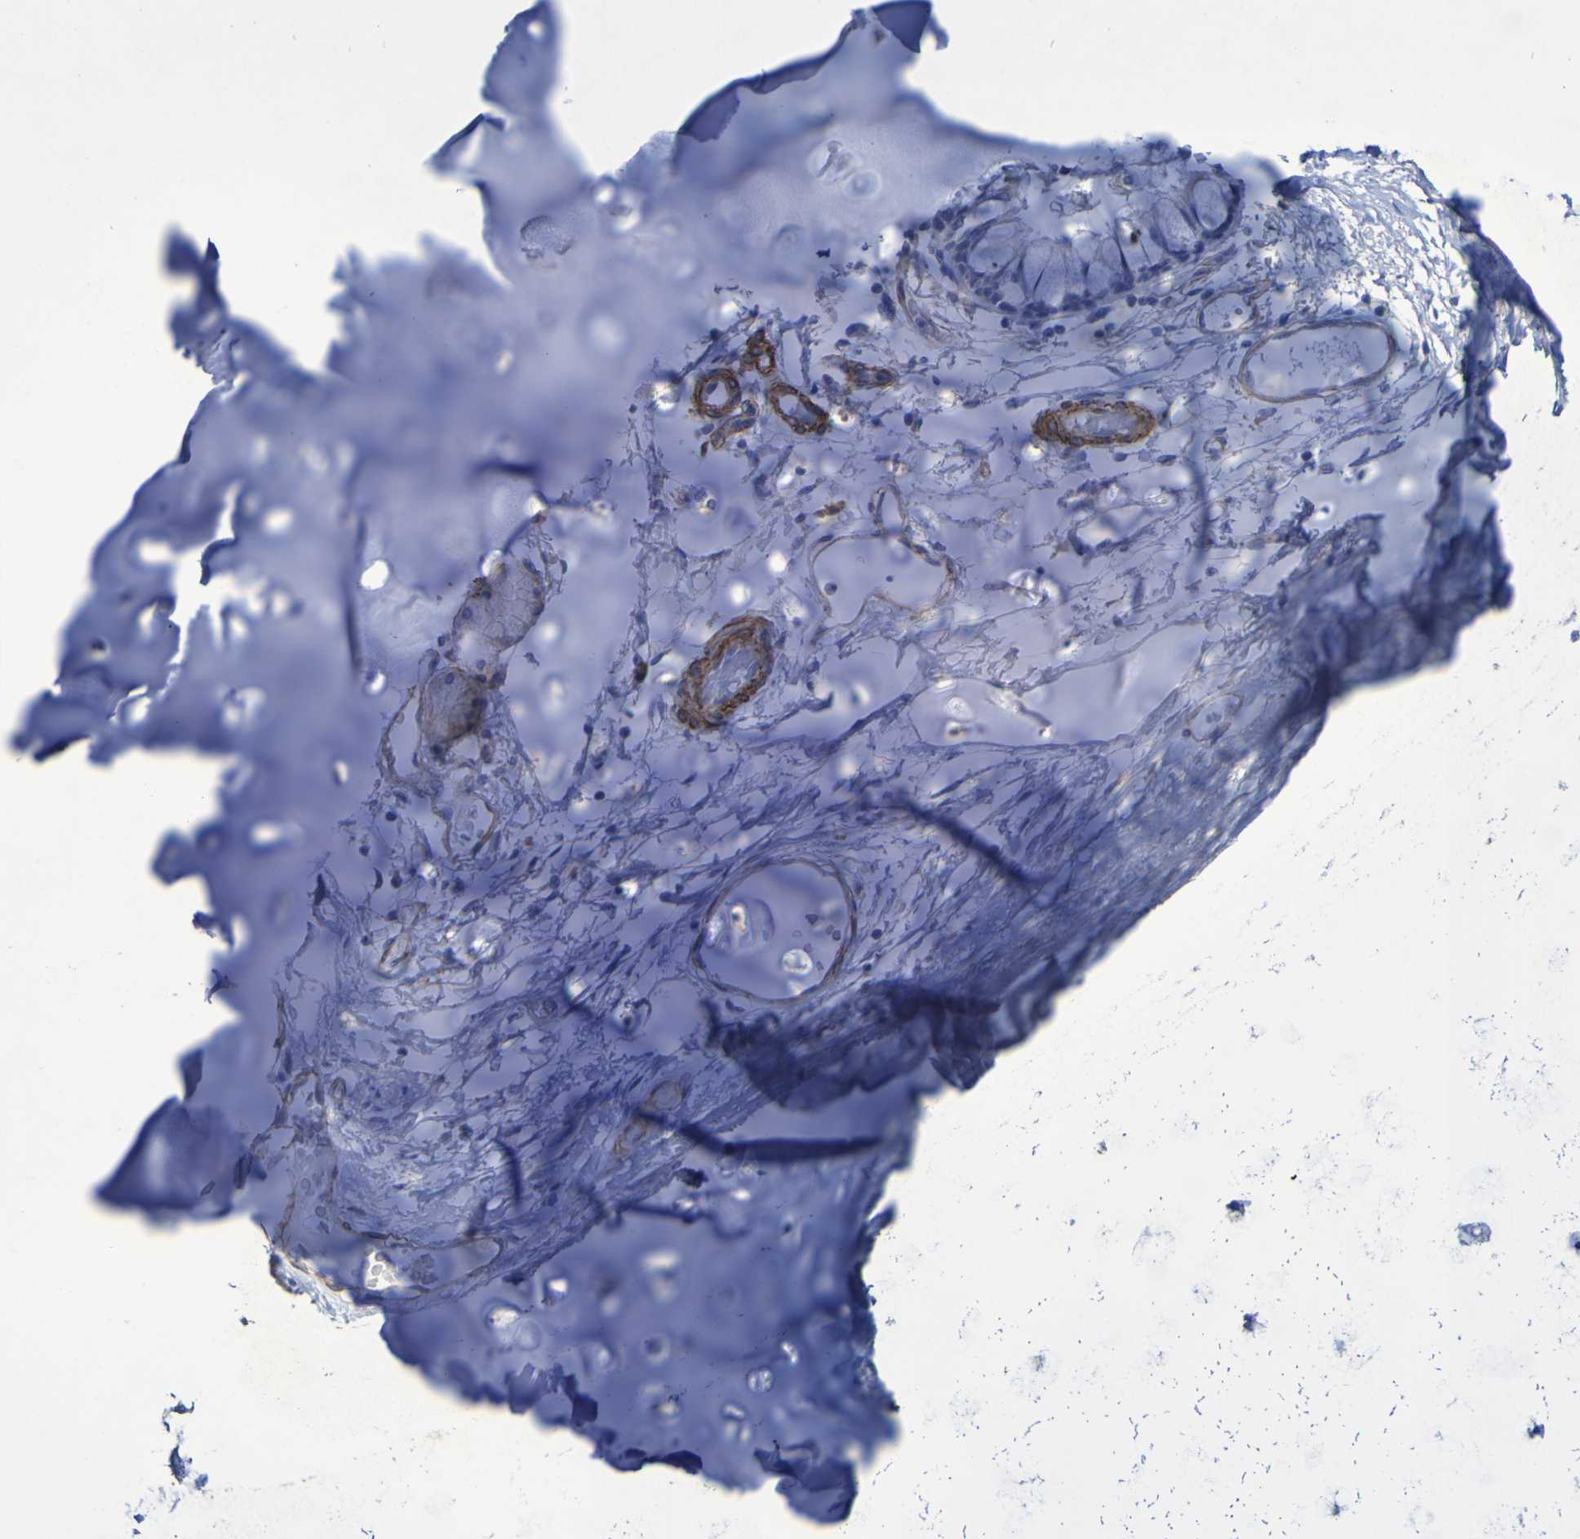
{"staining": {"intensity": "negative", "quantity": "none", "location": "none"}, "tissue": "adipose tissue", "cell_type": "Adipocytes", "image_type": "normal", "snomed": [{"axis": "morphology", "description": "Normal tissue, NOS"}, {"axis": "topography", "description": "Cartilage tissue"}, {"axis": "topography", "description": "Bronchus"}], "caption": "High power microscopy micrograph of an immunohistochemistry image of unremarkable adipose tissue, revealing no significant positivity in adipocytes. (DAB IHC visualized using brightfield microscopy, high magnification).", "gene": "SRPRB", "patient": {"sex": "female", "age": 73}}